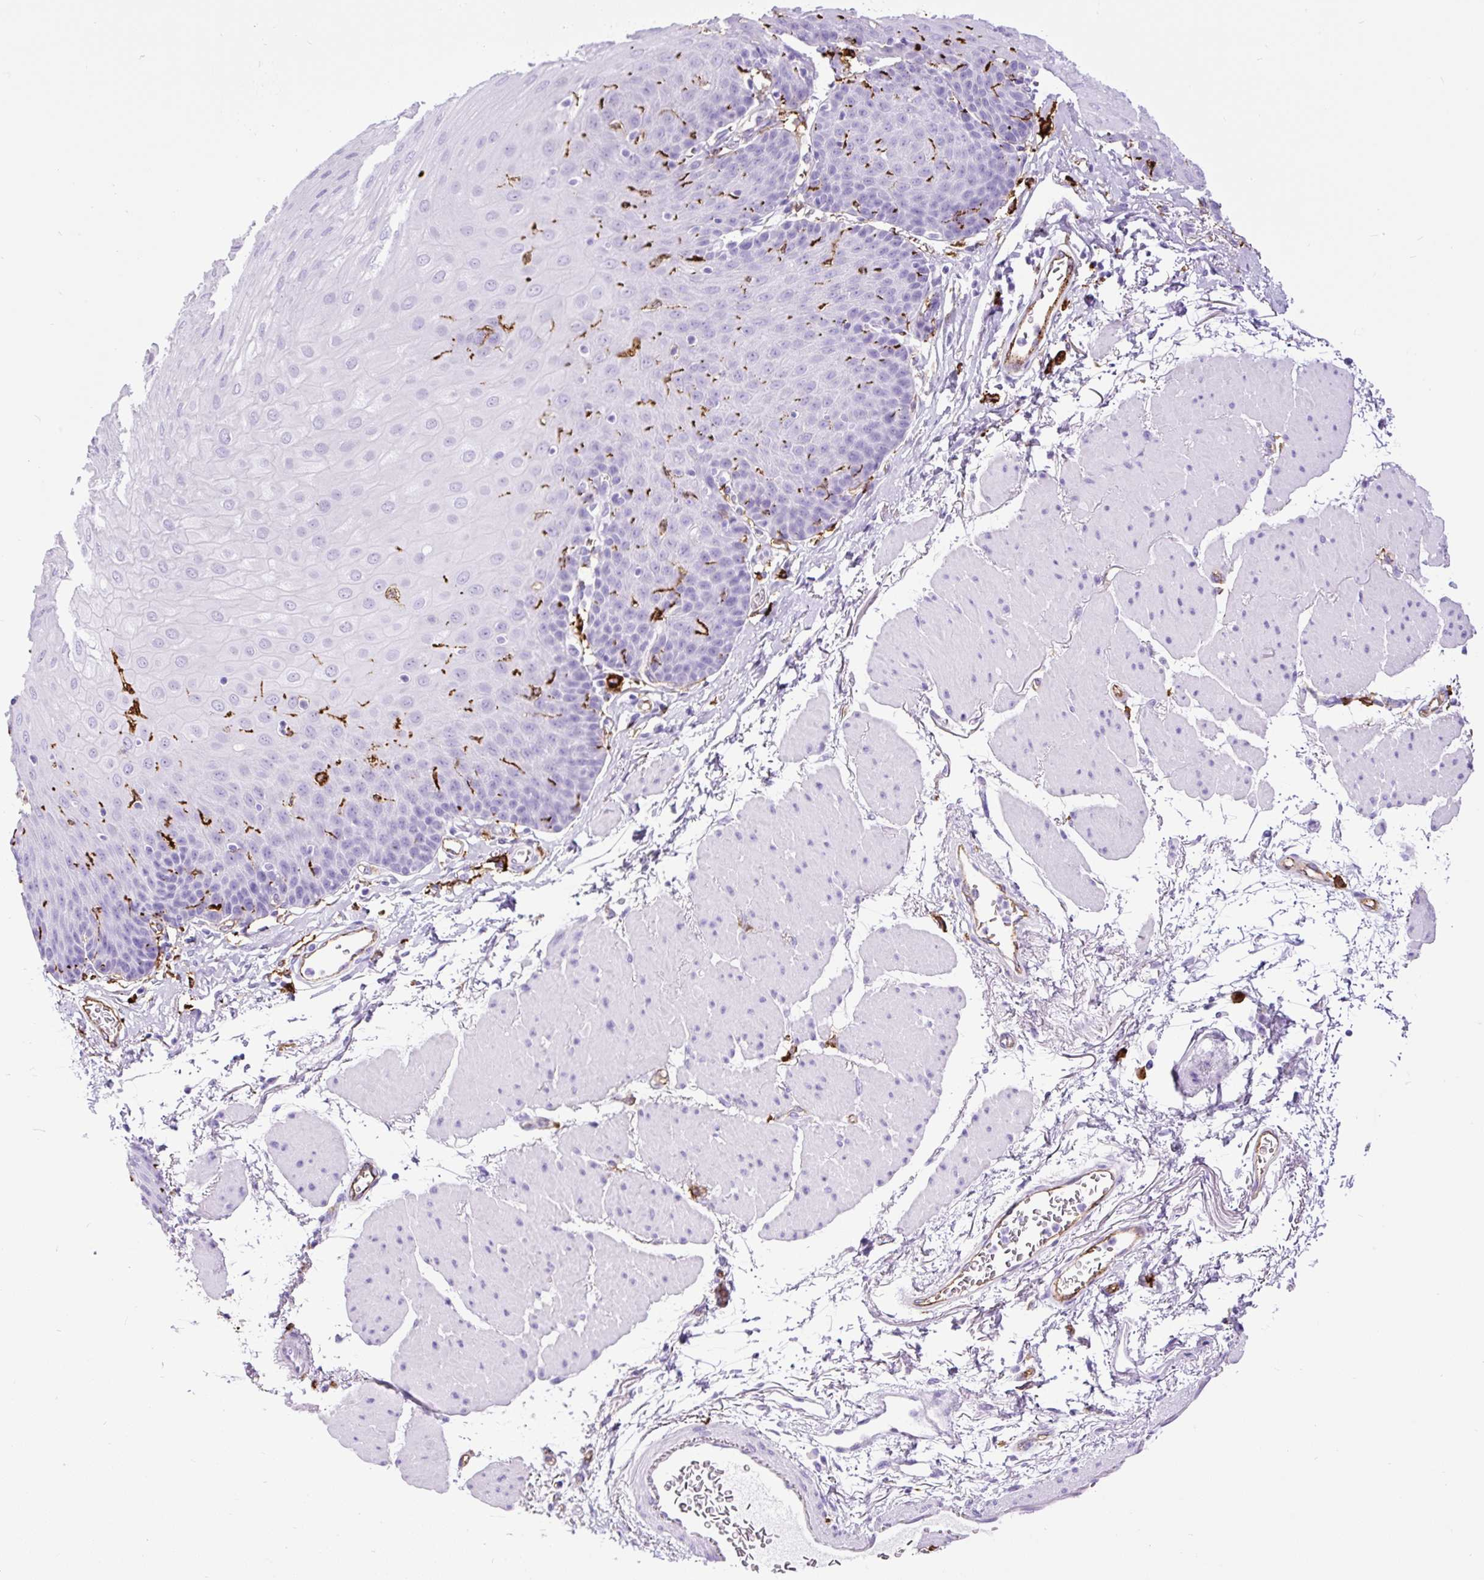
{"staining": {"intensity": "negative", "quantity": "none", "location": "none"}, "tissue": "esophagus", "cell_type": "Squamous epithelial cells", "image_type": "normal", "snomed": [{"axis": "morphology", "description": "Normal tissue, NOS"}, {"axis": "topography", "description": "Esophagus"}], "caption": "High magnification brightfield microscopy of unremarkable esophagus stained with DAB (3,3'-diaminobenzidine) (brown) and counterstained with hematoxylin (blue): squamous epithelial cells show no significant expression. The staining was performed using DAB to visualize the protein expression in brown, while the nuclei were stained in blue with hematoxylin (Magnification: 20x).", "gene": "HLA", "patient": {"sex": "female", "age": 81}}